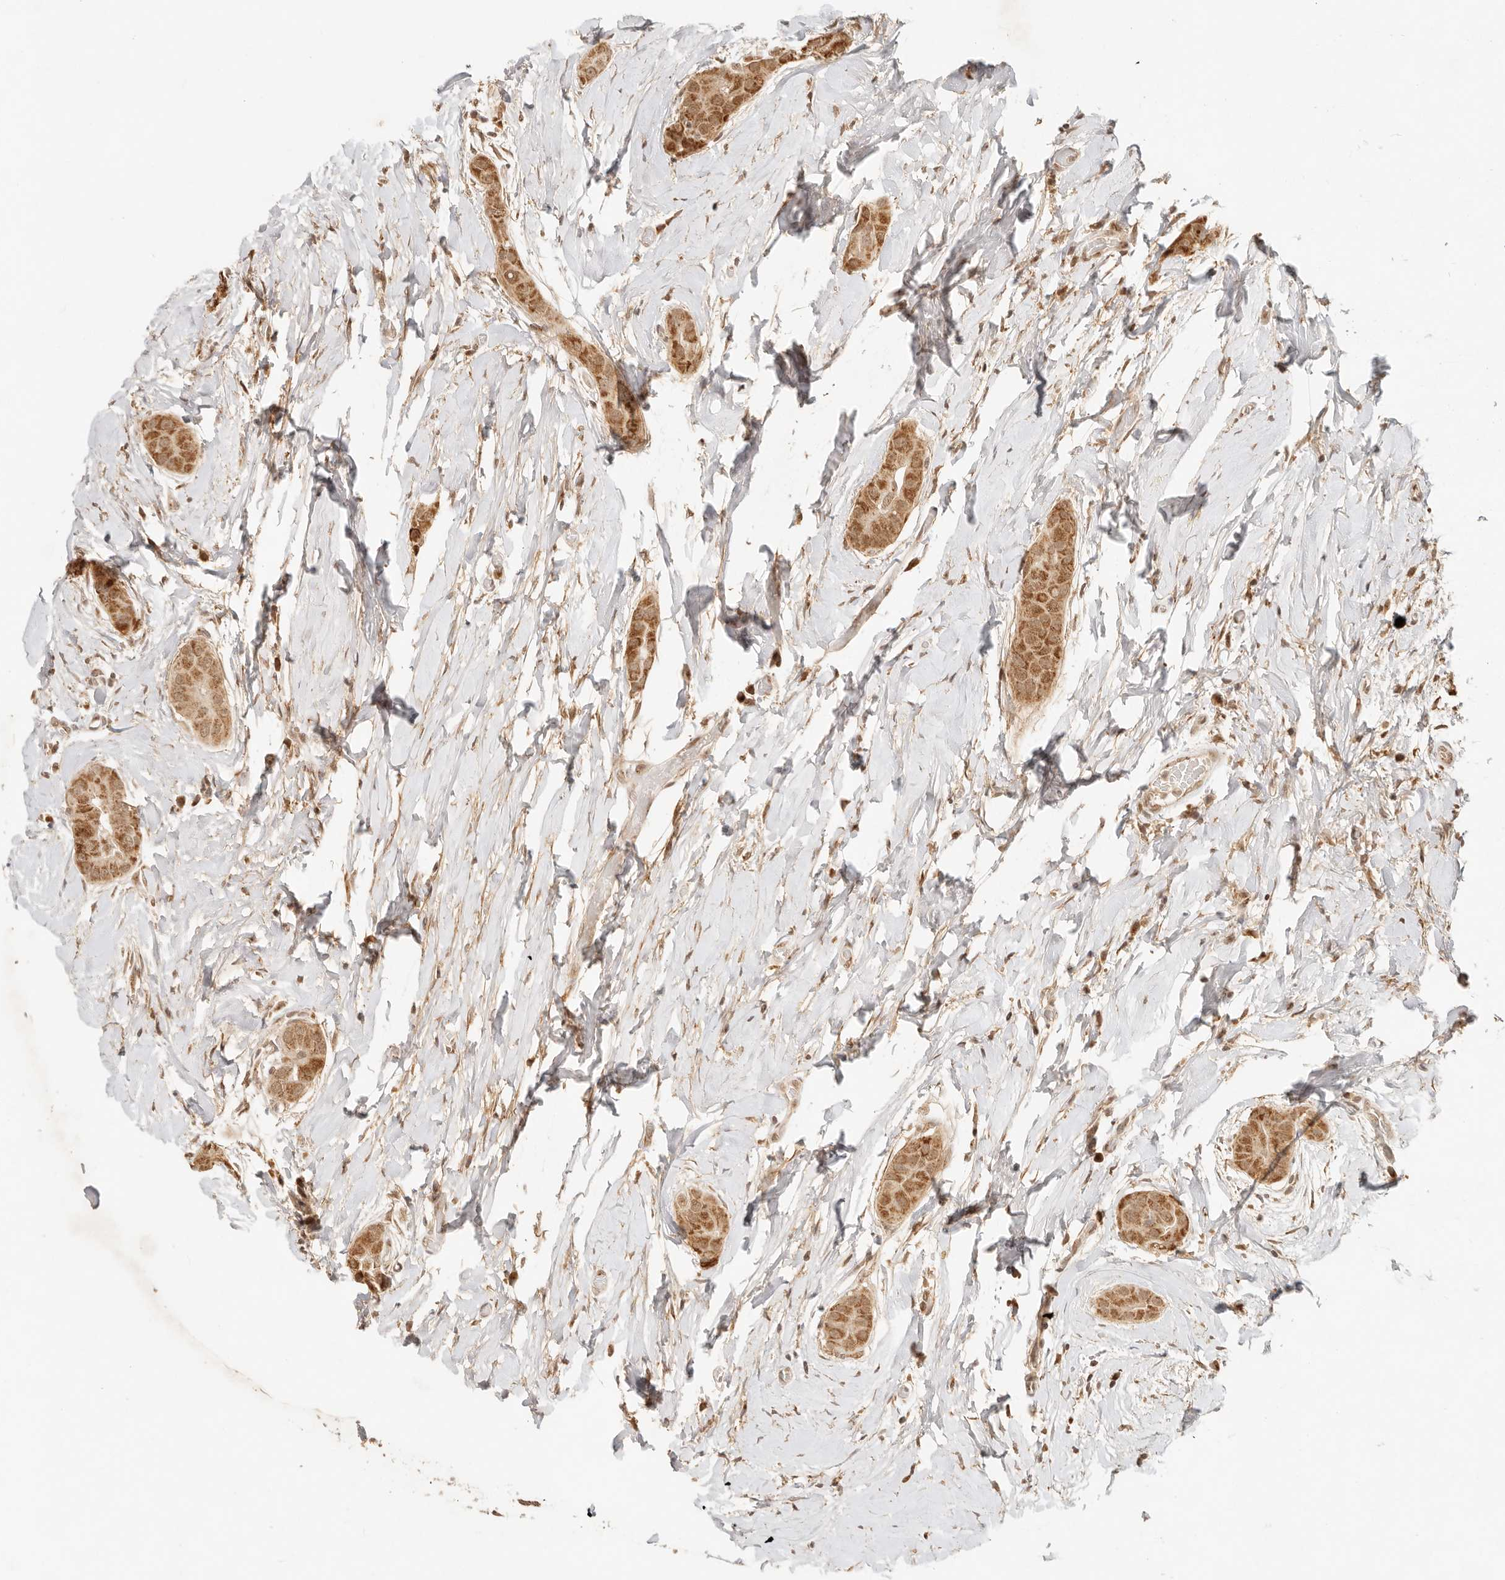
{"staining": {"intensity": "moderate", "quantity": ">75%", "location": "cytoplasmic/membranous"}, "tissue": "thyroid cancer", "cell_type": "Tumor cells", "image_type": "cancer", "snomed": [{"axis": "morphology", "description": "Papillary adenocarcinoma, NOS"}, {"axis": "topography", "description": "Thyroid gland"}], "caption": "The histopathology image exhibits immunohistochemical staining of thyroid papillary adenocarcinoma. There is moderate cytoplasmic/membranous expression is identified in about >75% of tumor cells.", "gene": "INTS11", "patient": {"sex": "male", "age": 33}}